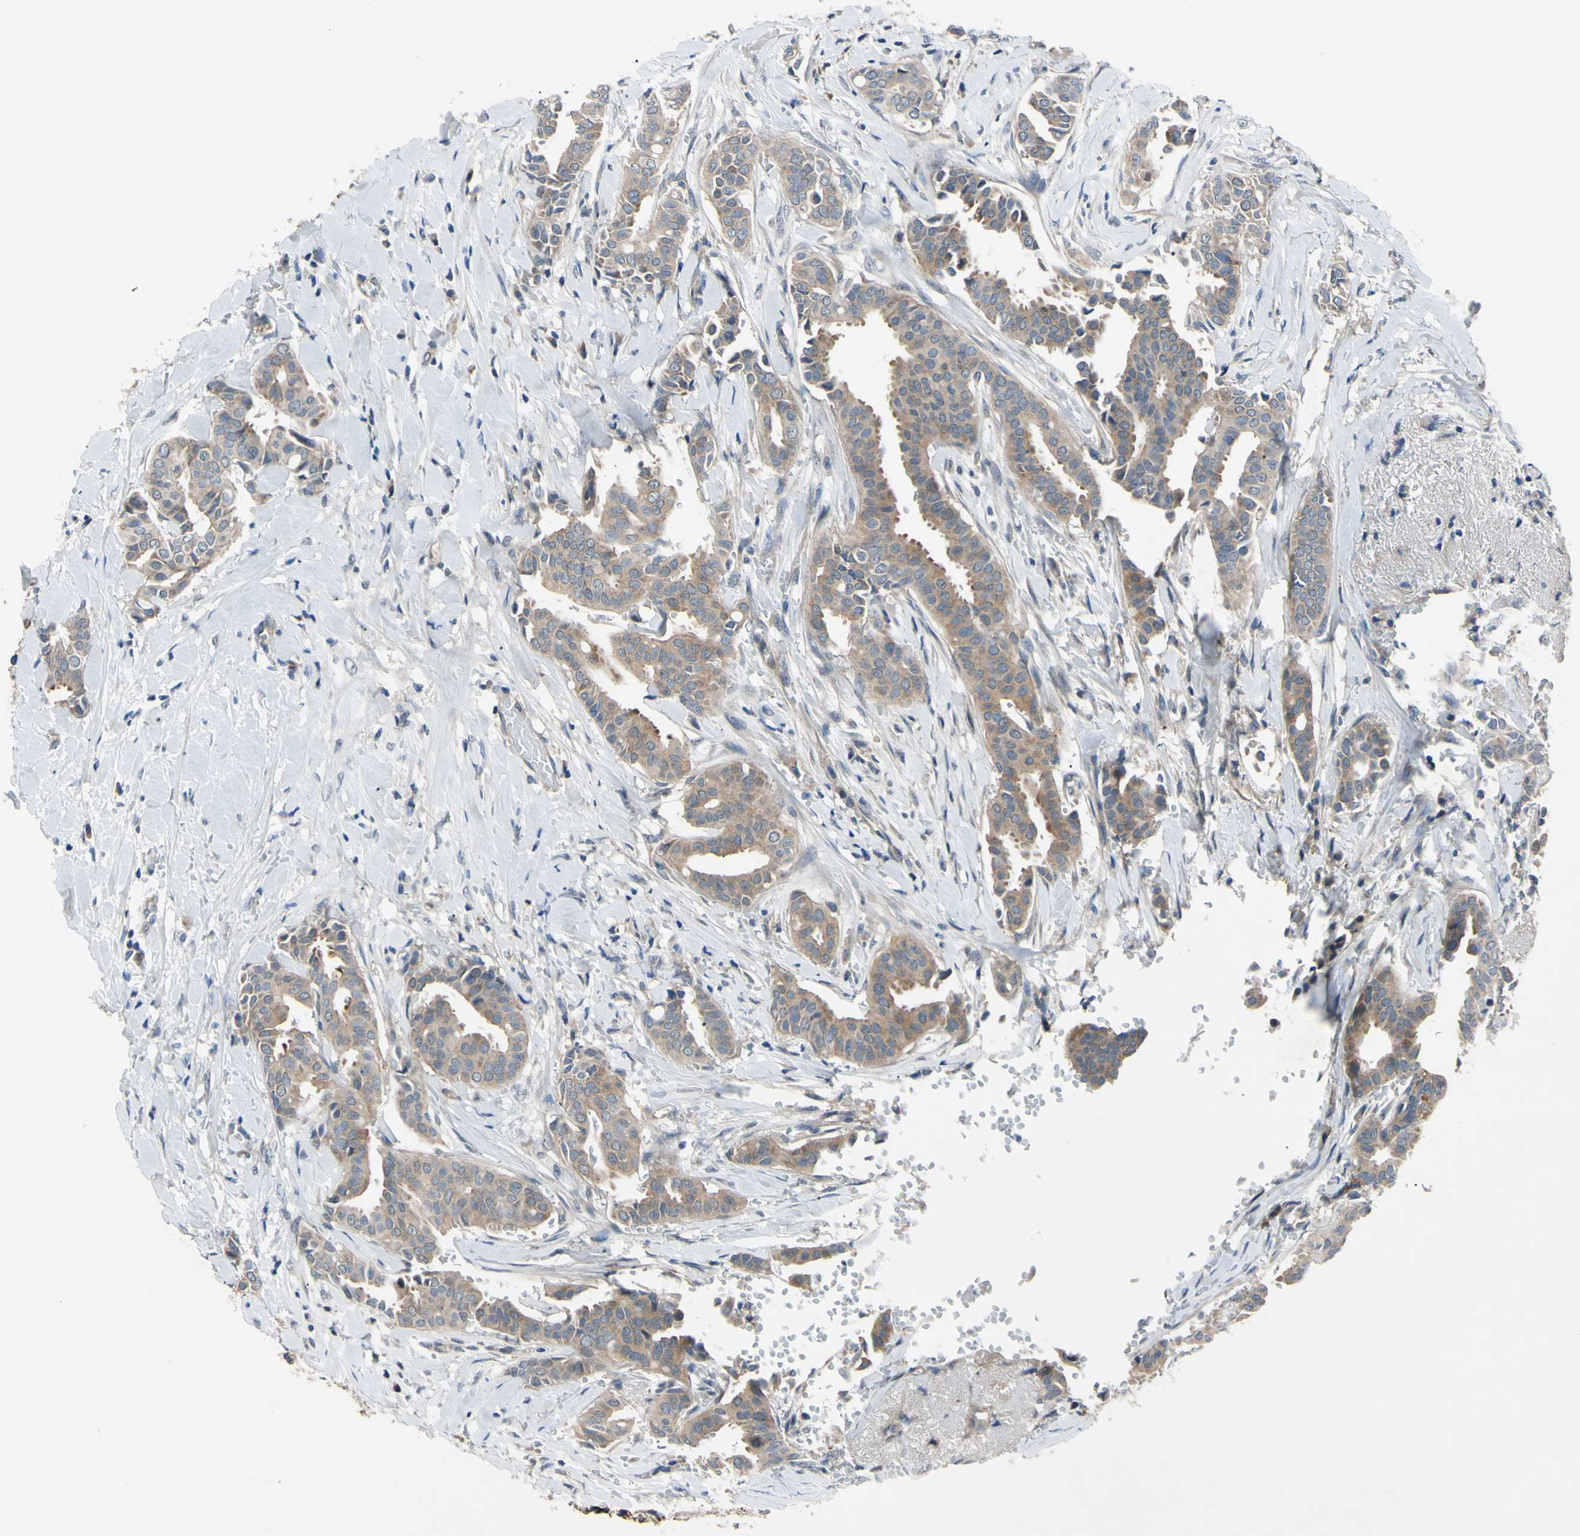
{"staining": {"intensity": "moderate", "quantity": ">75%", "location": "cytoplasmic/membranous"}, "tissue": "head and neck cancer", "cell_type": "Tumor cells", "image_type": "cancer", "snomed": [{"axis": "morphology", "description": "Adenocarcinoma, NOS"}, {"axis": "topography", "description": "Salivary gland"}, {"axis": "topography", "description": "Head-Neck"}], "caption": "DAB (3,3'-diaminobenzidine) immunohistochemical staining of human head and neck cancer exhibits moderate cytoplasmic/membranous protein positivity in approximately >75% of tumor cells.", "gene": "HILPDA", "patient": {"sex": "female", "age": 59}}